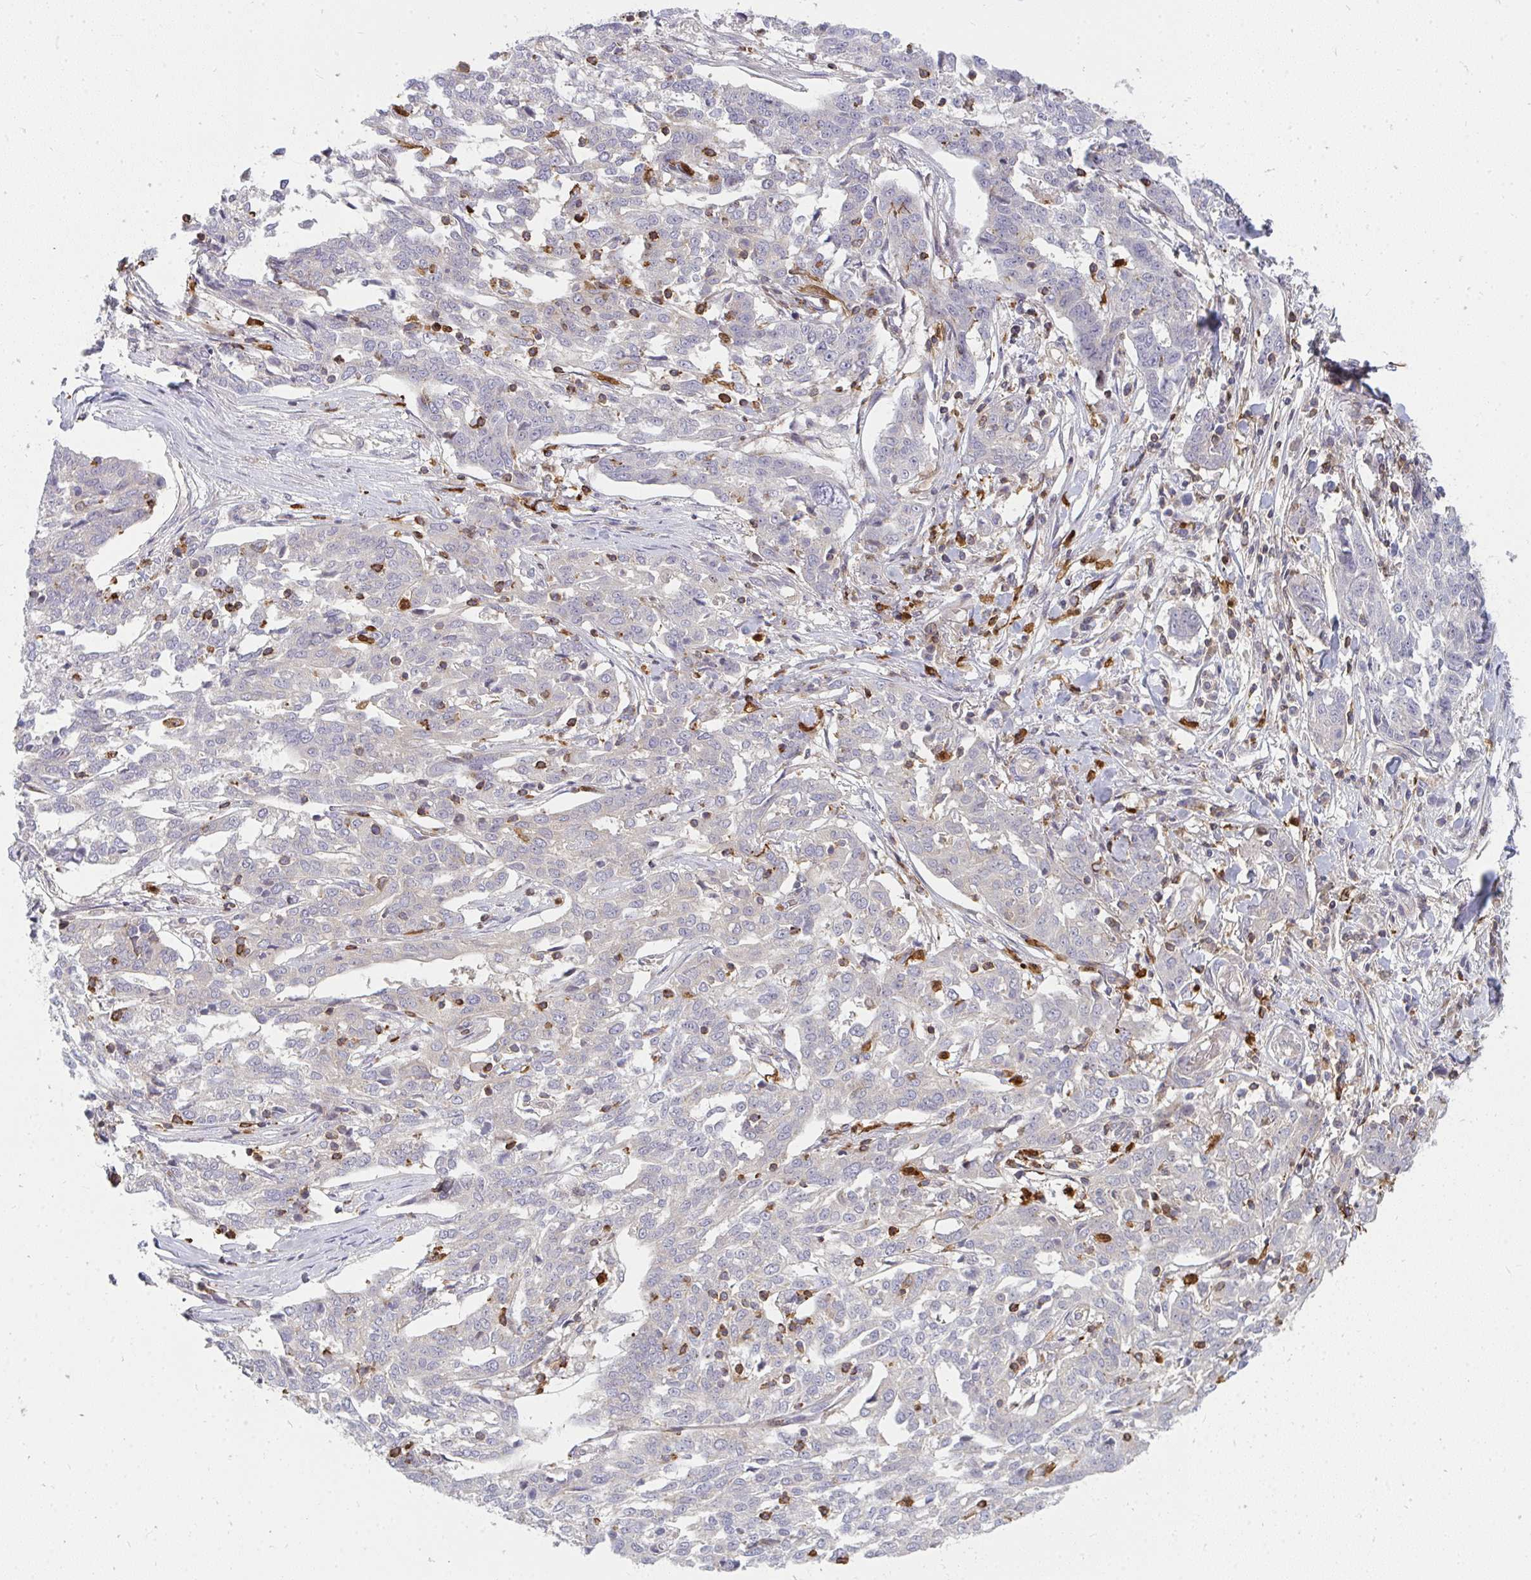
{"staining": {"intensity": "negative", "quantity": "none", "location": "none"}, "tissue": "ovarian cancer", "cell_type": "Tumor cells", "image_type": "cancer", "snomed": [{"axis": "morphology", "description": "Cystadenocarcinoma, serous, NOS"}, {"axis": "topography", "description": "Ovary"}], "caption": "Immunohistochemistry (IHC) photomicrograph of ovarian serous cystadenocarcinoma stained for a protein (brown), which reveals no expression in tumor cells. (Immunohistochemistry, brightfield microscopy, high magnification).", "gene": "CSF3R", "patient": {"sex": "female", "age": 67}}